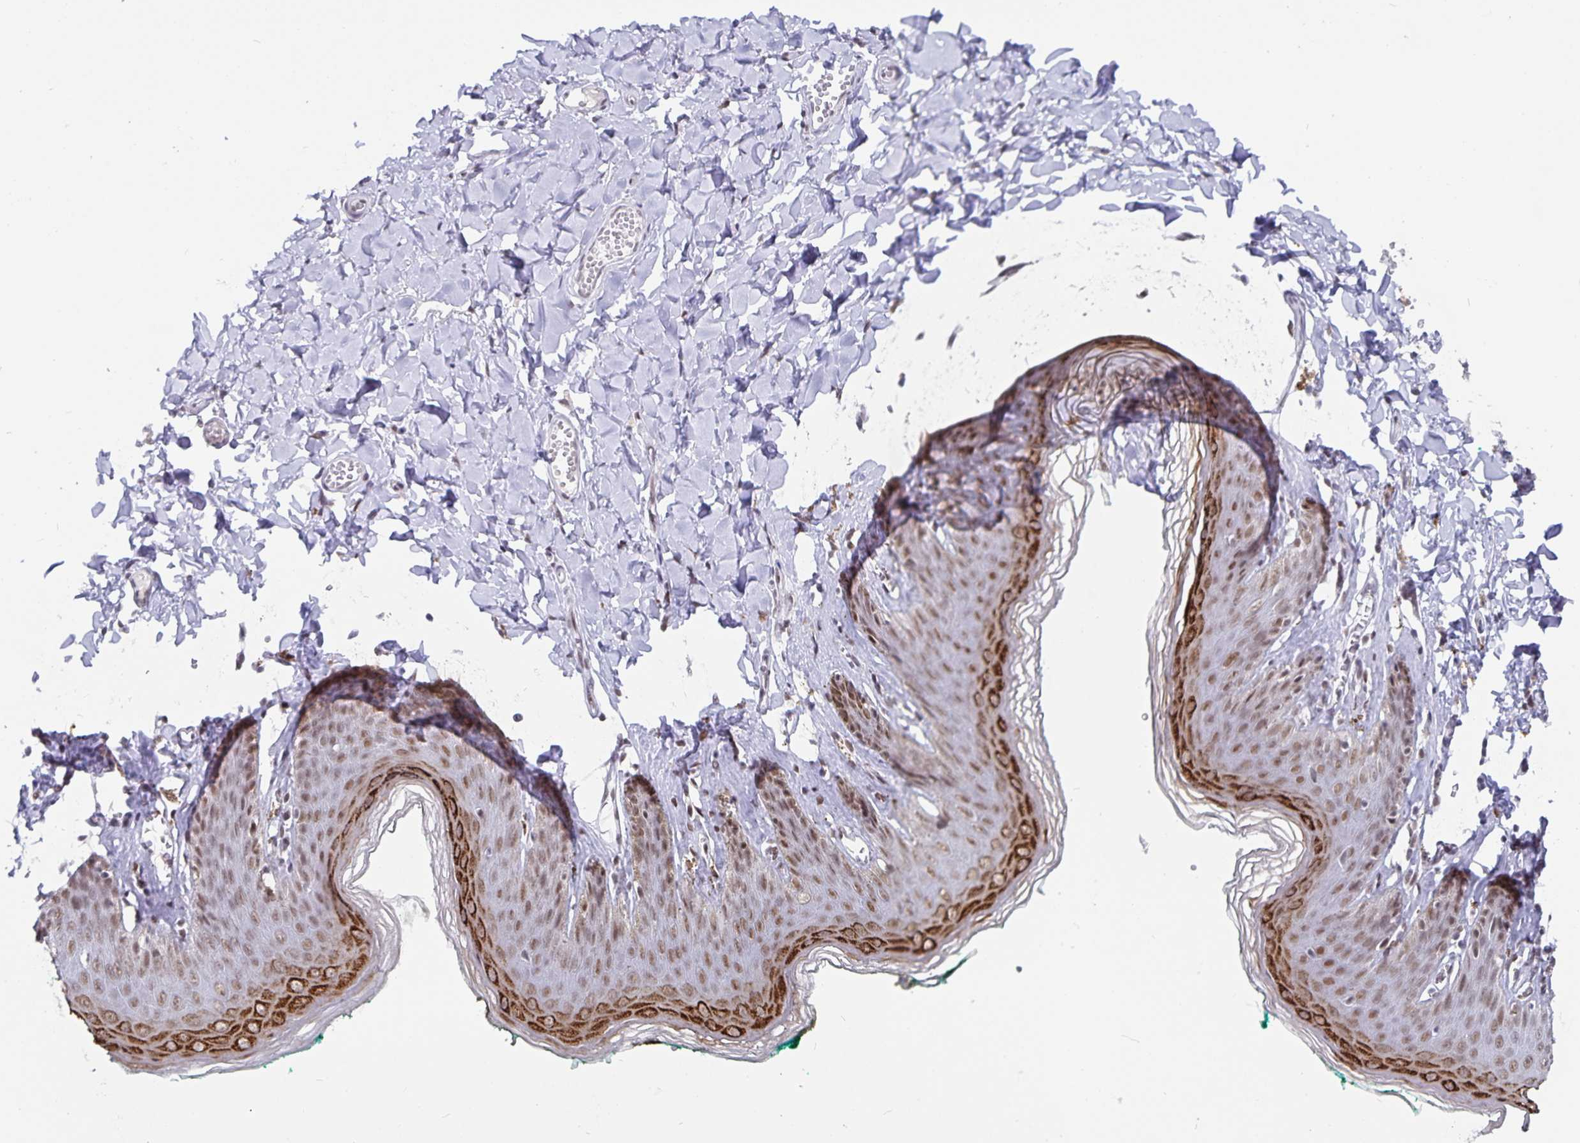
{"staining": {"intensity": "strong", "quantity": "25%-75%", "location": "cytoplasmic/membranous,nuclear"}, "tissue": "skin", "cell_type": "Epidermal cells", "image_type": "normal", "snomed": [{"axis": "morphology", "description": "Normal tissue, NOS"}, {"axis": "topography", "description": "Vulva"}, {"axis": "topography", "description": "Peripheral nerve tissue"}], "caption": "Immunohistochemical staining of unremarkable human skin shows 25%-75% levels of strong cytoplasmic/membranous,nuclear protein expression in approximately 25%-75% of epidermal cells. (Brightfield microscopy of DAB IHC at high magnification).", "gene": "PBX2", "patient": {"sex": "female", "age": 66}}